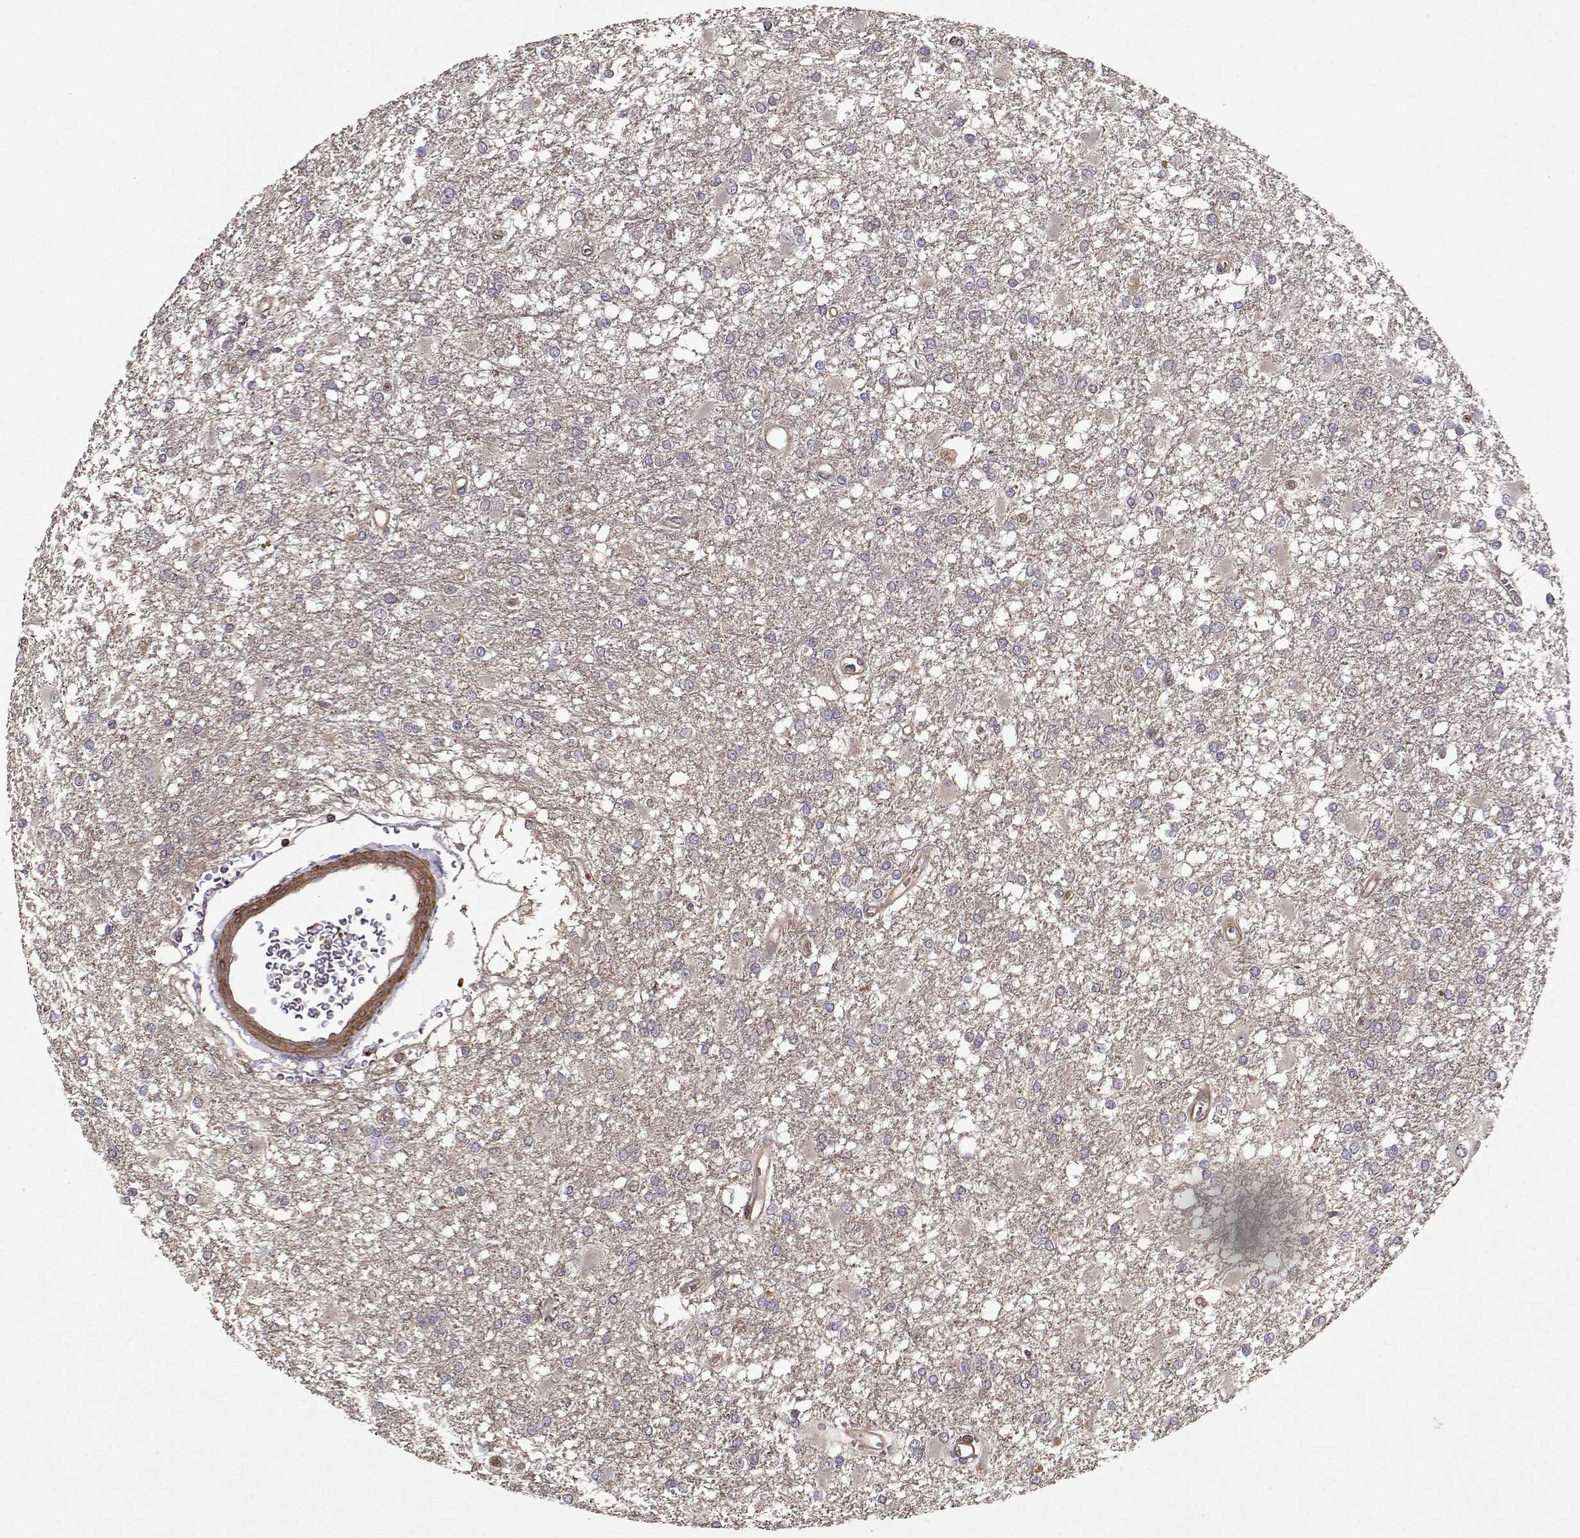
{"staining": {"intensity": "negative", "quantity": "none", "location": "none"}, "tissue": "glioma", "cell_type": "Tumor cells", "image_type": "cancer", "snomed": [{"axis": "morphology", "description": "Glioma, malignant, High grade"}, {"axis": "topography", "description": "Cerebral cortex"}], "caption": "IHC histopathology image of neoplastic tissue: malignant glioma (high-grade) stained with DAB (3,3'-diaminobenzidine) exhibits no significant protein staining in tumor cells.", "gene": "PPP1R12A", "patient": {"sex": "male", "age": 79}}